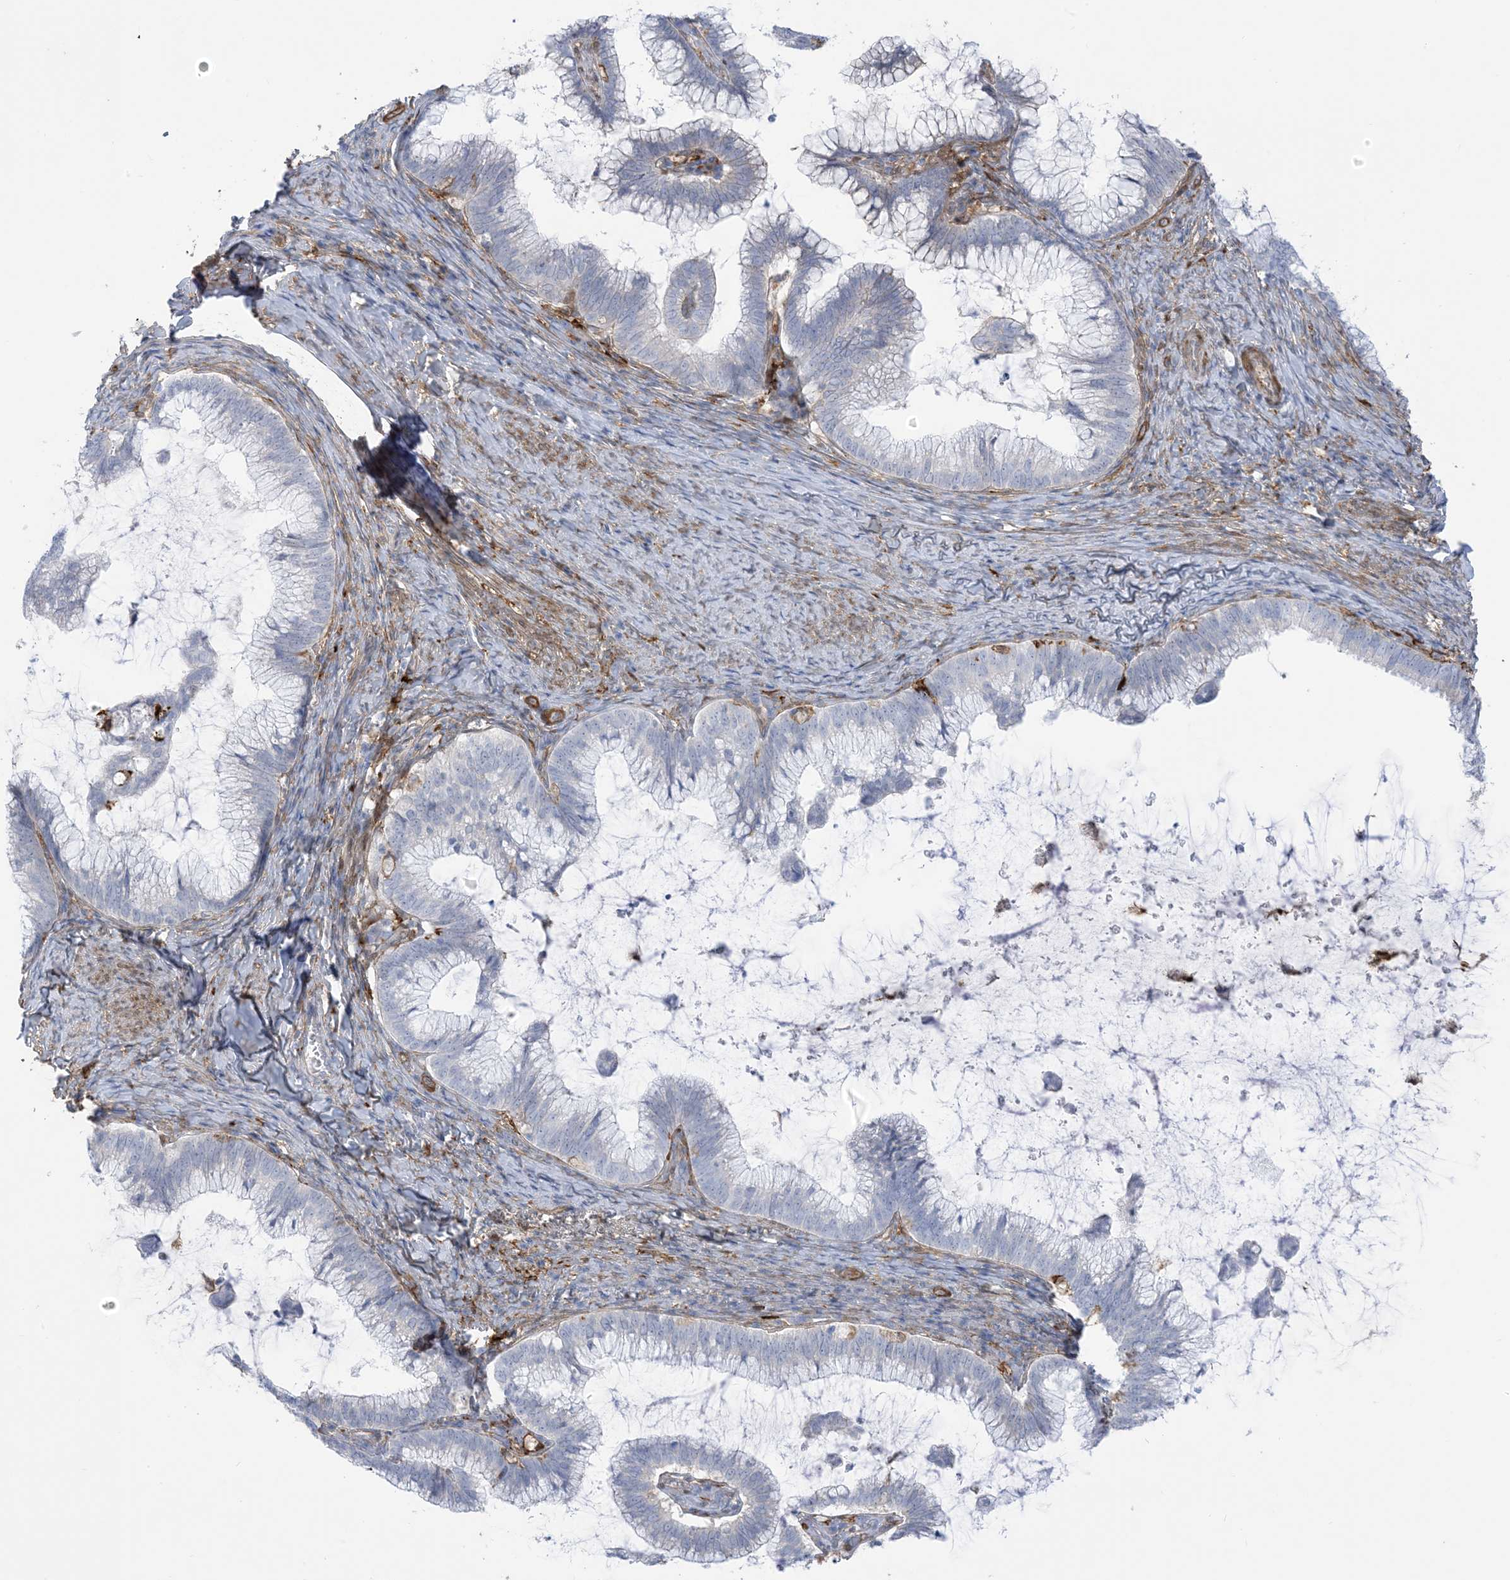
{"staining": {"intensity": "negative", "quantity": "none", "location": "none"}, "tissue": "cervical cancer", "cell_type": "Tumor cells", "image_type": "cancer", "snomed": [{"axis": "morphology", "description": "Adenocarcinoma, NOS"}, {"axis": "topography", "description": "Cervix"}], "caption": "An image of human cervical adenocarcinoma is negative for staining in tumor cells.", "gene": "ICMT", "patient": {"sex": "female", "age": 36}}